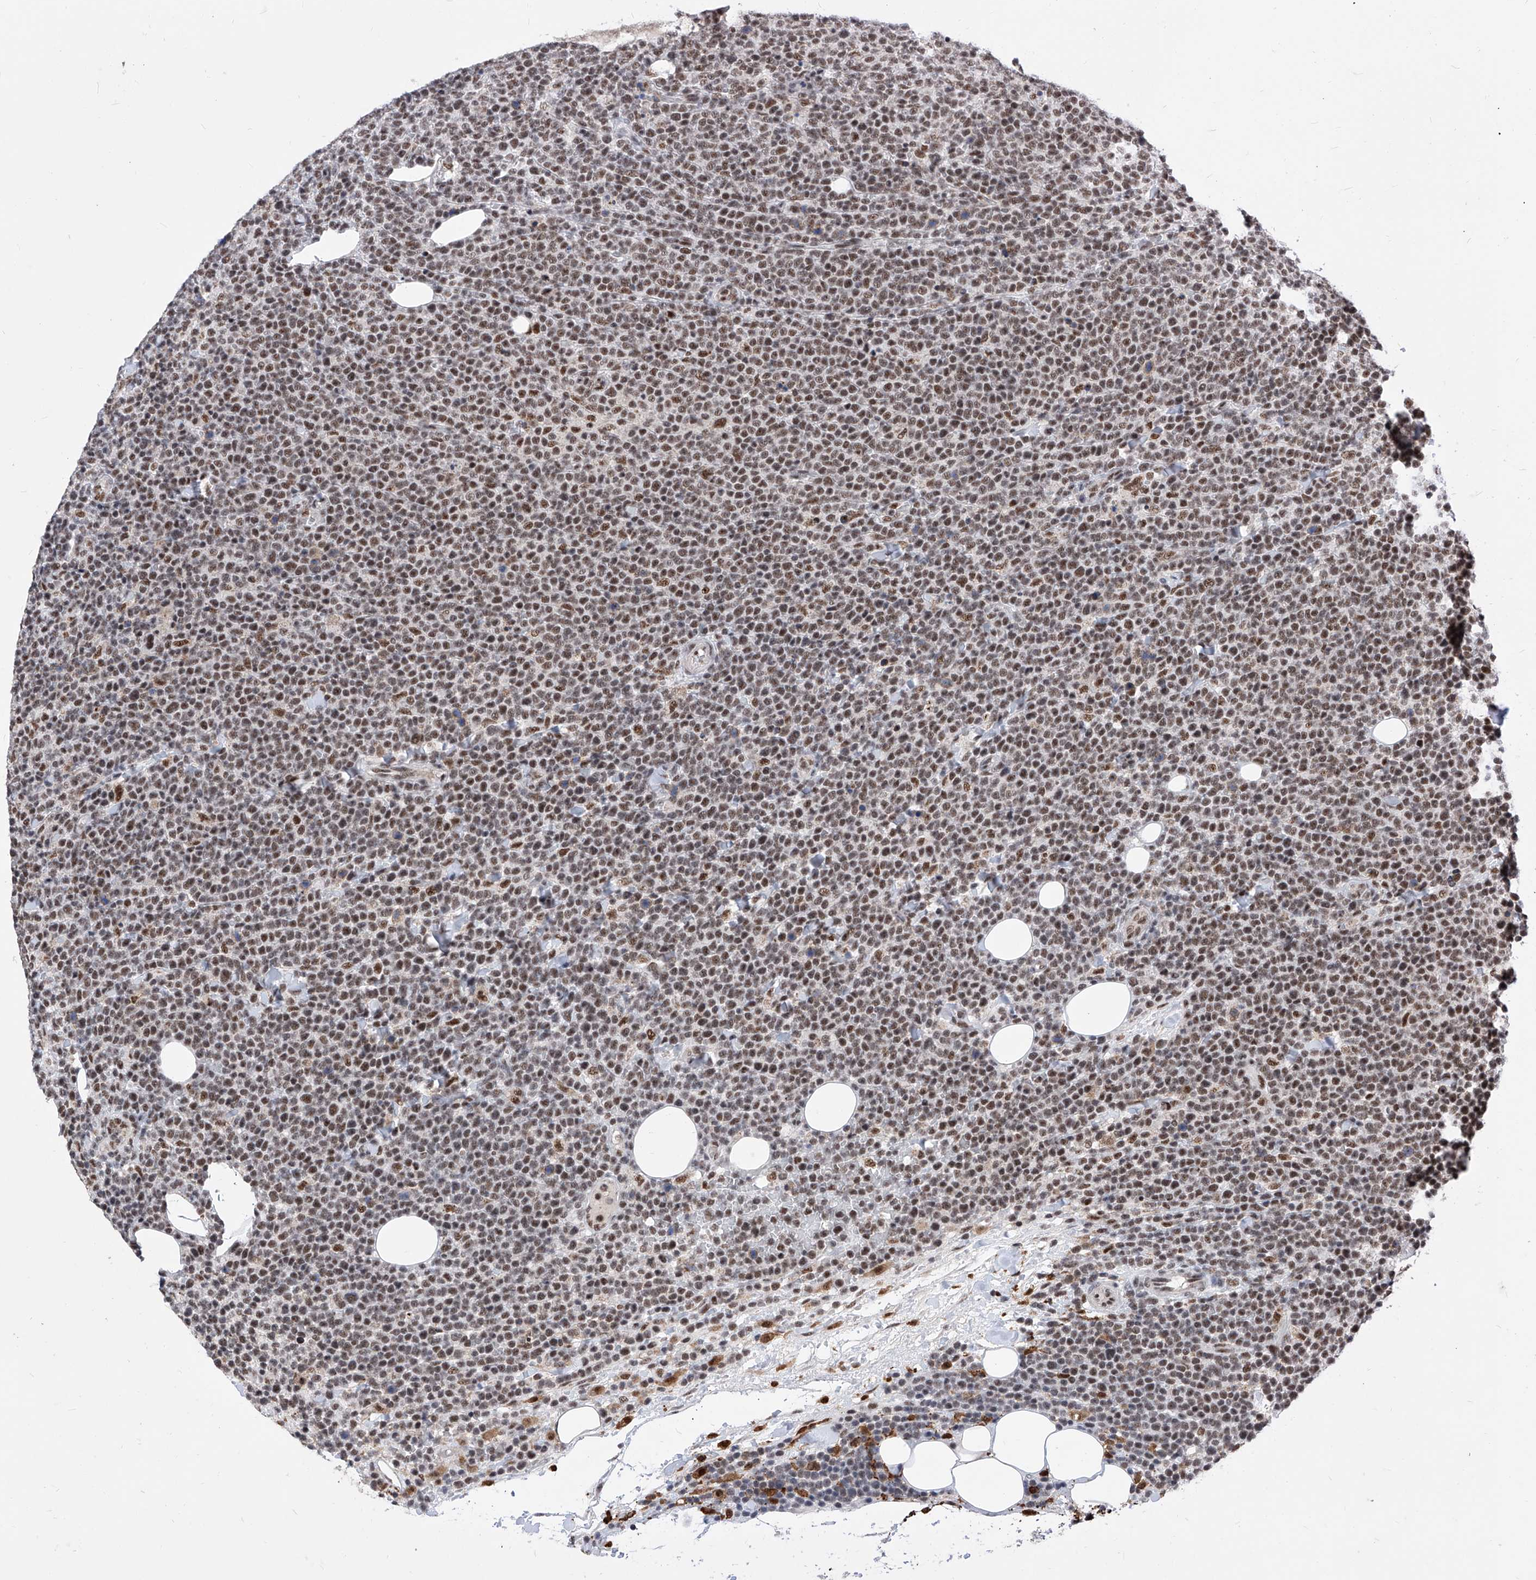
{"staining": {"intensity": "moderate", "quantity": ">75%", "location": "nuclear"}, "tissue": "lymphoma", "cell_type": "Tumor cells", "image_type": "cancer", "snomed": [{"axis": "morphology", "description": "Malignant lymphoma, non-Hodgkin's type, High grade"}, {"axis": "topography", "description": "Lymph node"}], "caption": "The histopathology image reveals staining of lymphoma, revealing moderate nuclear protein staining (brown color) within tumor cells. (IHC, brightfield microscopy, high magnification).", "gene": "PHF5A", "patient": {"sex": "male", "age": 61}}